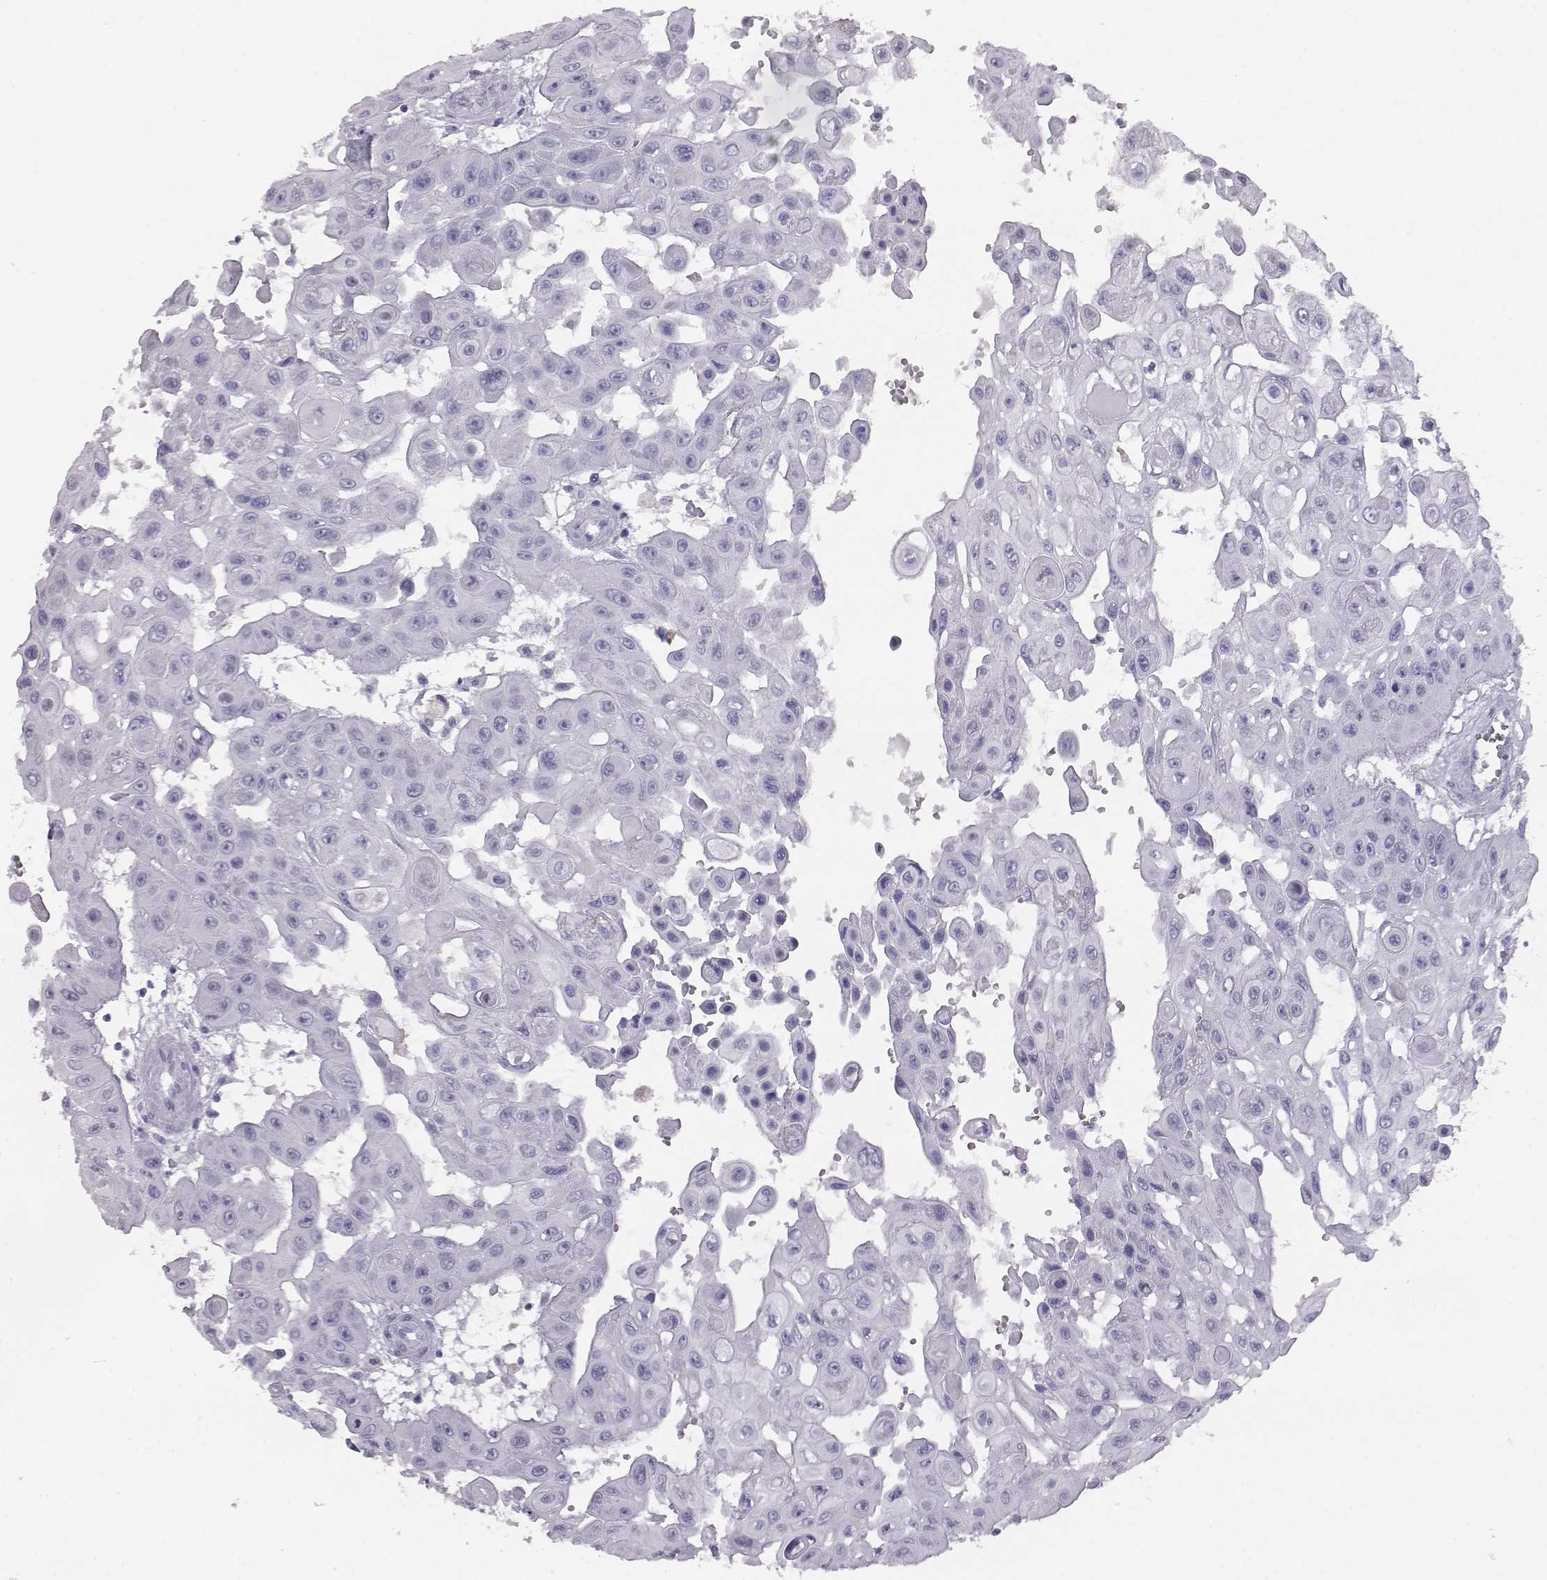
{"staining": {"intensity": "negative", "quantity": "none", "location": "none"}, "tissue": "head and neck cancer", "cell_type": "Tumor cells", "image_type": "cancer", "snomed": [{"axis": "morphology", "description": "Adenocarcinoma, NOS"}, {"axis": "topography", "description": "Head-Neck"}], "caption": "Tumor cells show no significant protein expression in head and neck cancer.", "gene": "ITLN2", "patient": {"sex": "male", "age": 73}}